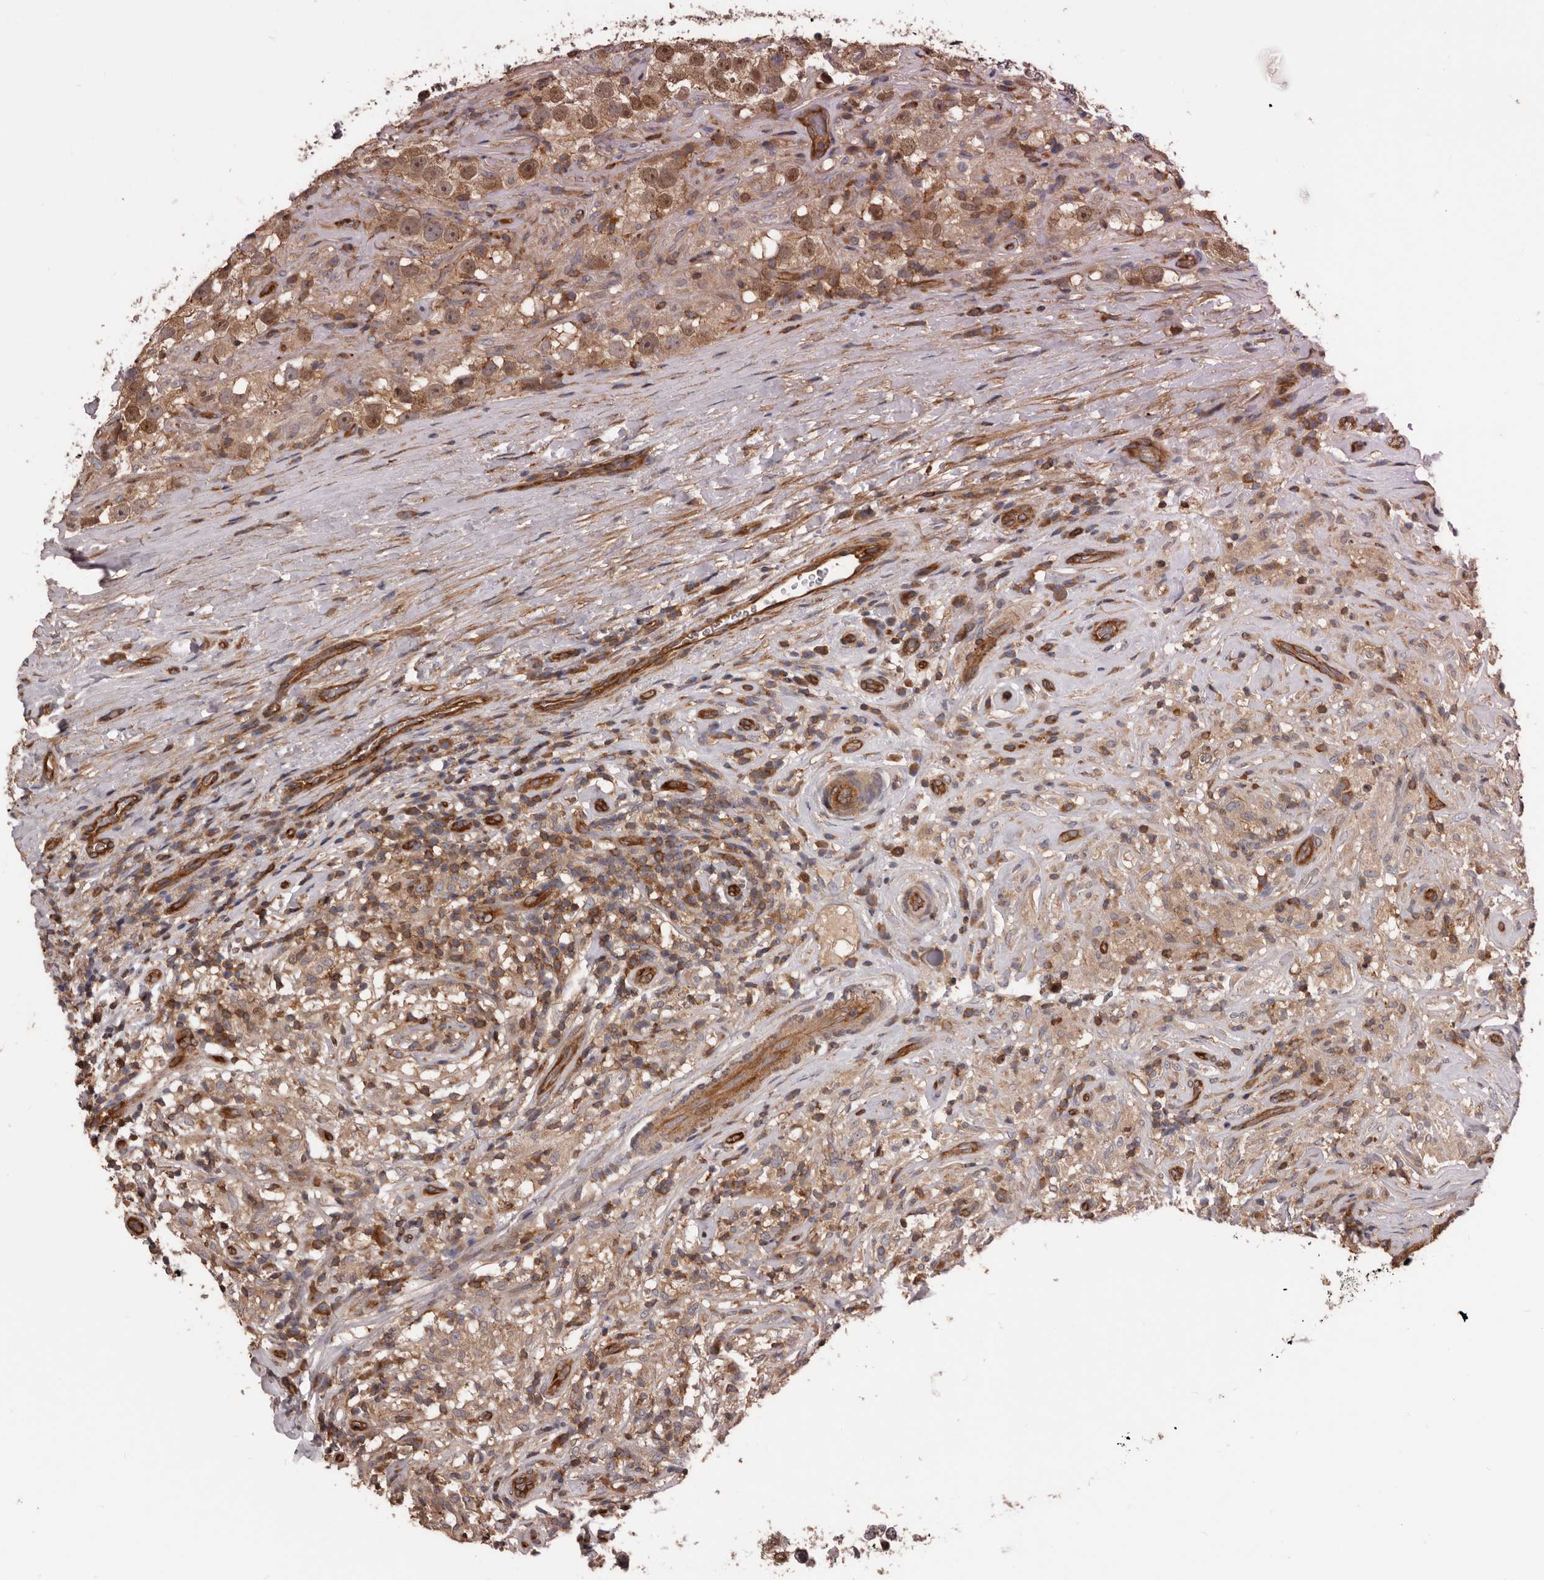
{"staining": {"intensity": "moderate", "quantity": ">75%", "location": "cytoplasmic/membranous,nuclear"}, "tissue": "testis cancer", "cell_type": "Tumor cells", "image_type": "cancer", "snomed": [{"axis": "morphology", "description": "Seminoma, NOS"}, {"axis": "topography", "description": "Testis"}], "caption": "Moderate cytoplasmic/membranous and nuclear protein staining is seen in about >75% of tumor cells in seminoma (testis). The protein of interest is stained brown, and the nuclei are stained in blue (DAB (3,3'-diaminobenzidine) IHC with brightfield microscopy, high magnification).", "gene": "PNRC2", "patient": {"sex": "male", "age": 49}}